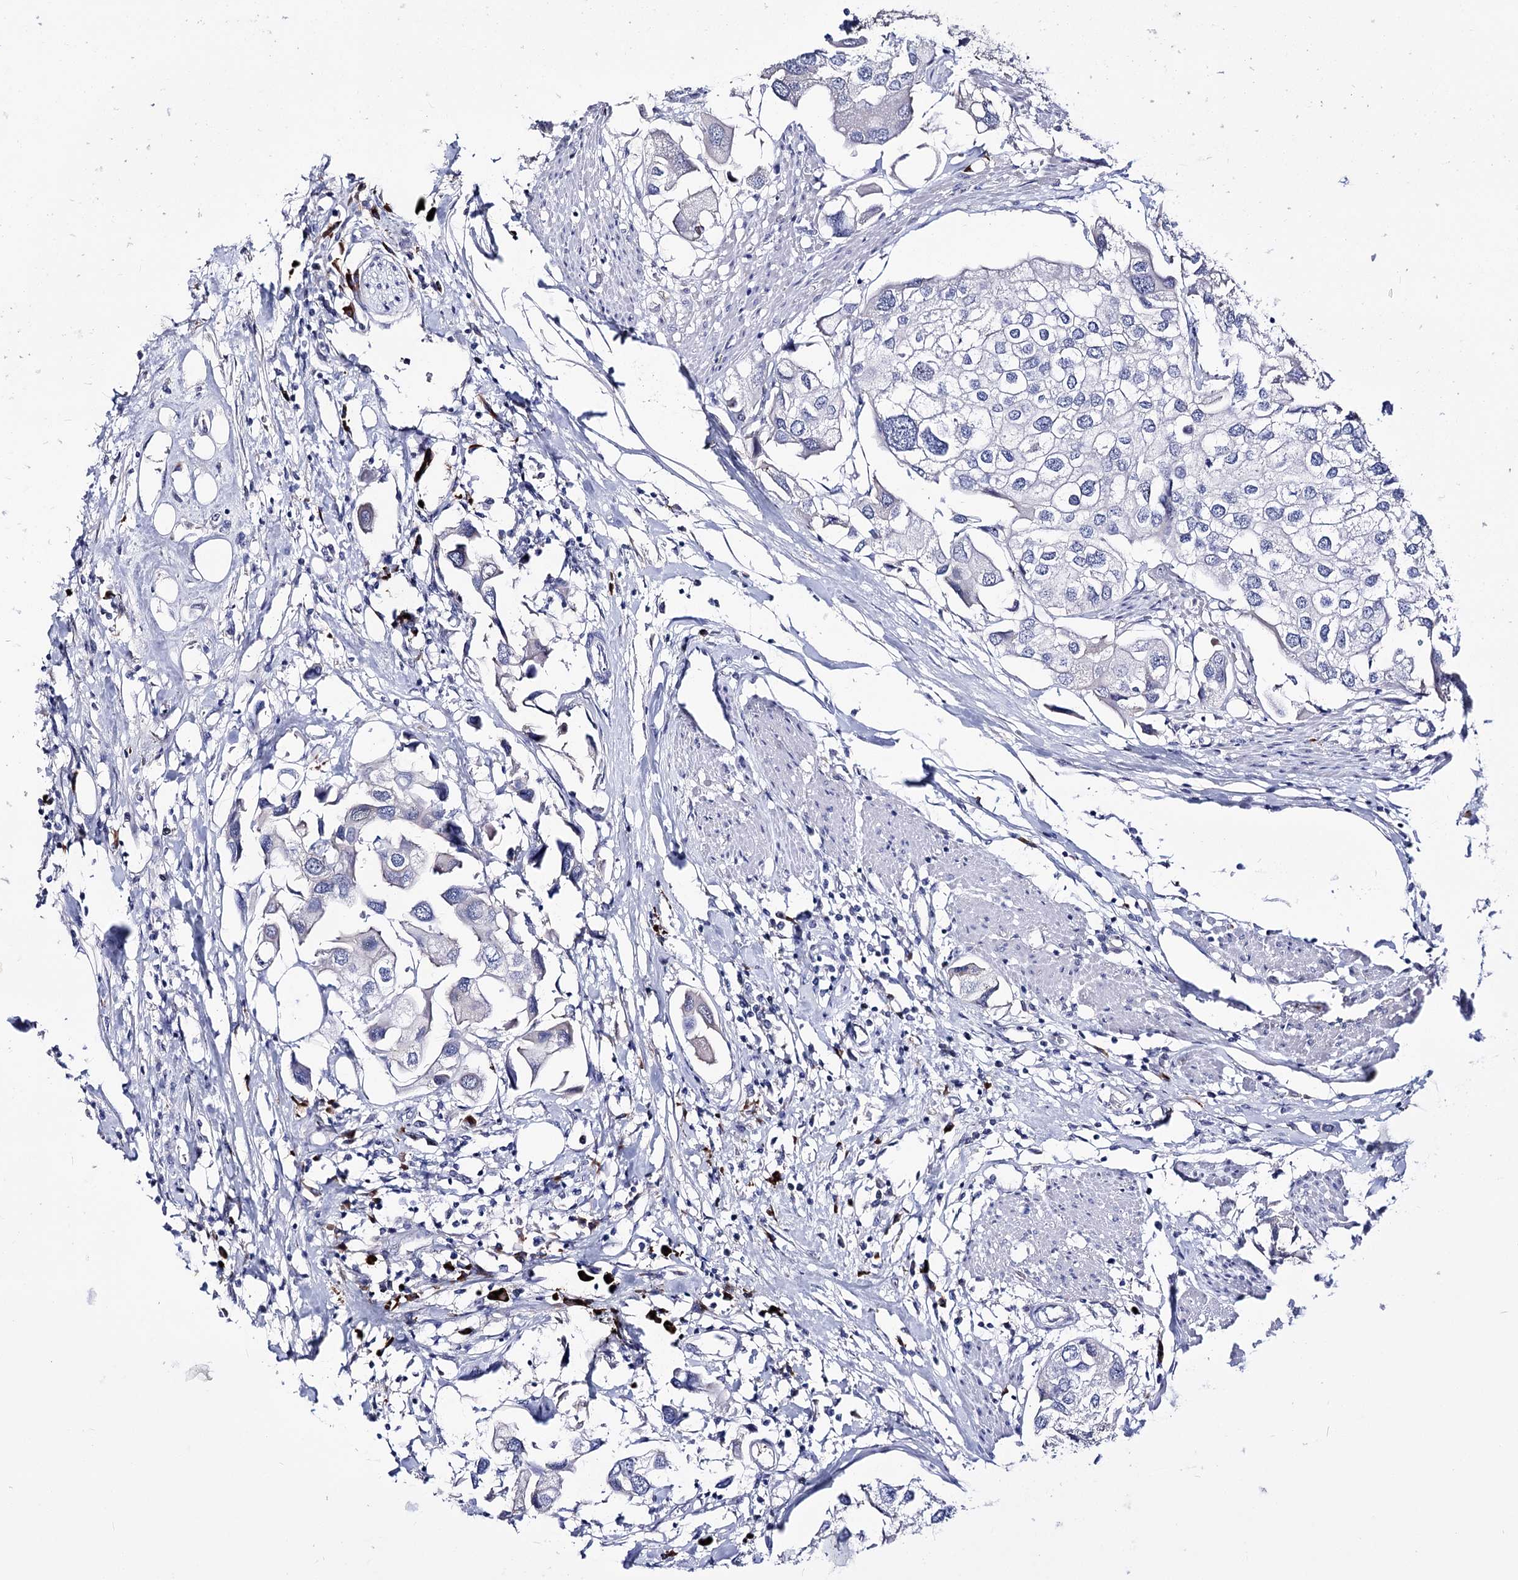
{"staining": {"intensity": "negative", "quantity": "none", "location": "none"}, "tissue": "urothelial cancer", "cell_type": "Tumor cells", "image_type": "cancer", "snomed": [{"axis": "morphology", "description": "Urothelial carcinoma, High grade"}, {"axis": "topography", "description": "Urinary bladder"}], "caption": "Tumor cells show no significant expression in urothelial cancer.", "gene": "PCGF5", "patient": {"sex": "male", "age": 64}}